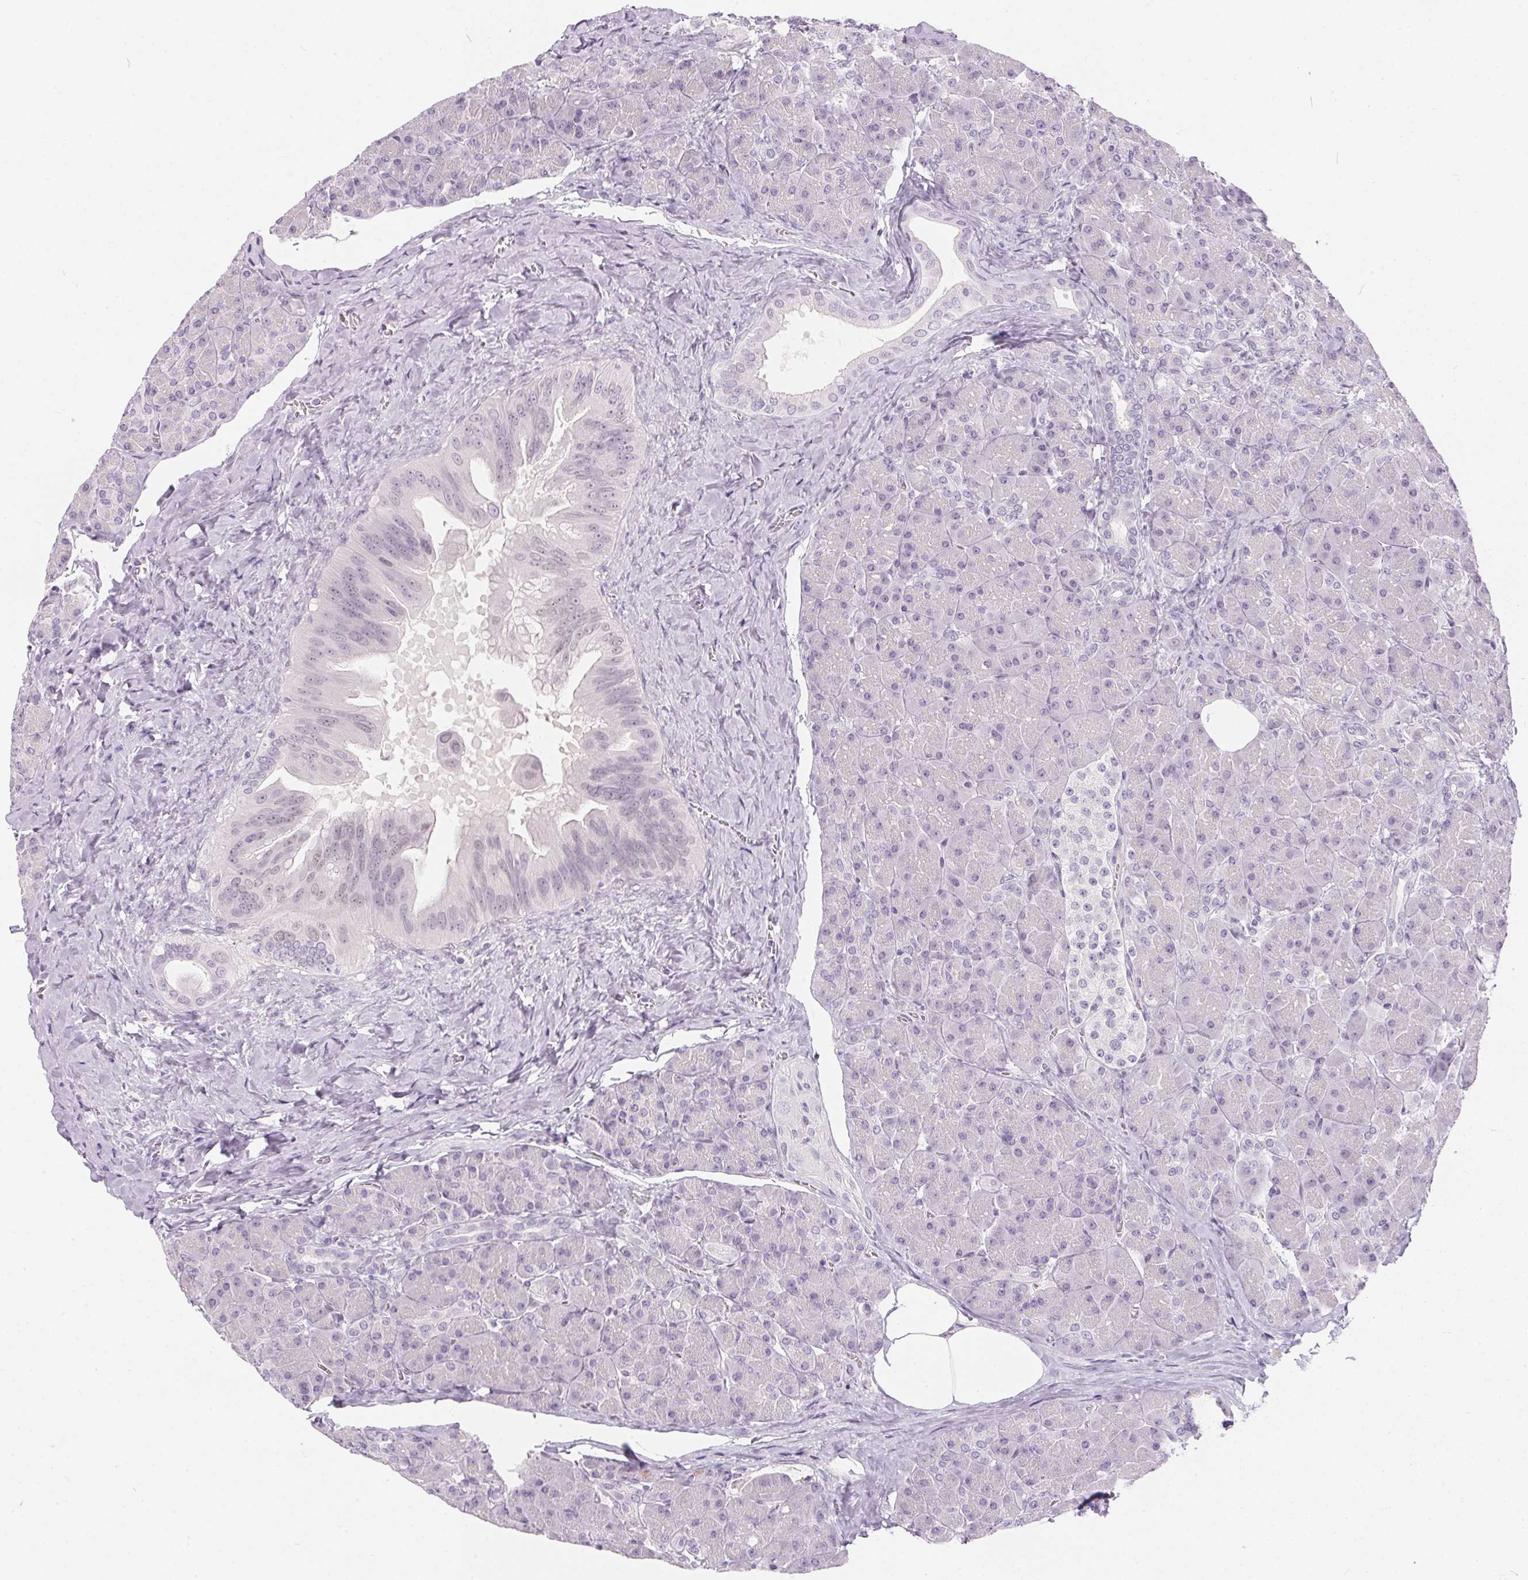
{"staining": {"intensity": "negative", "quantity": "none", "location": "none"}, "tissue": "pancreas", "cell_type": "Exocrine glandular cells", "image_type": "normal", "snomed": [{"axis": "morphology", "description": "Normal tissue, NOS"}, {"axis": "topography", "description": "Pancreas"}], "caption": "Immunohistochemical staining of normal pancreas shows no significant expression in exocrine glandular cells.", "gene": "GBP6", "patient": {"sex": "male", "age": 55}}